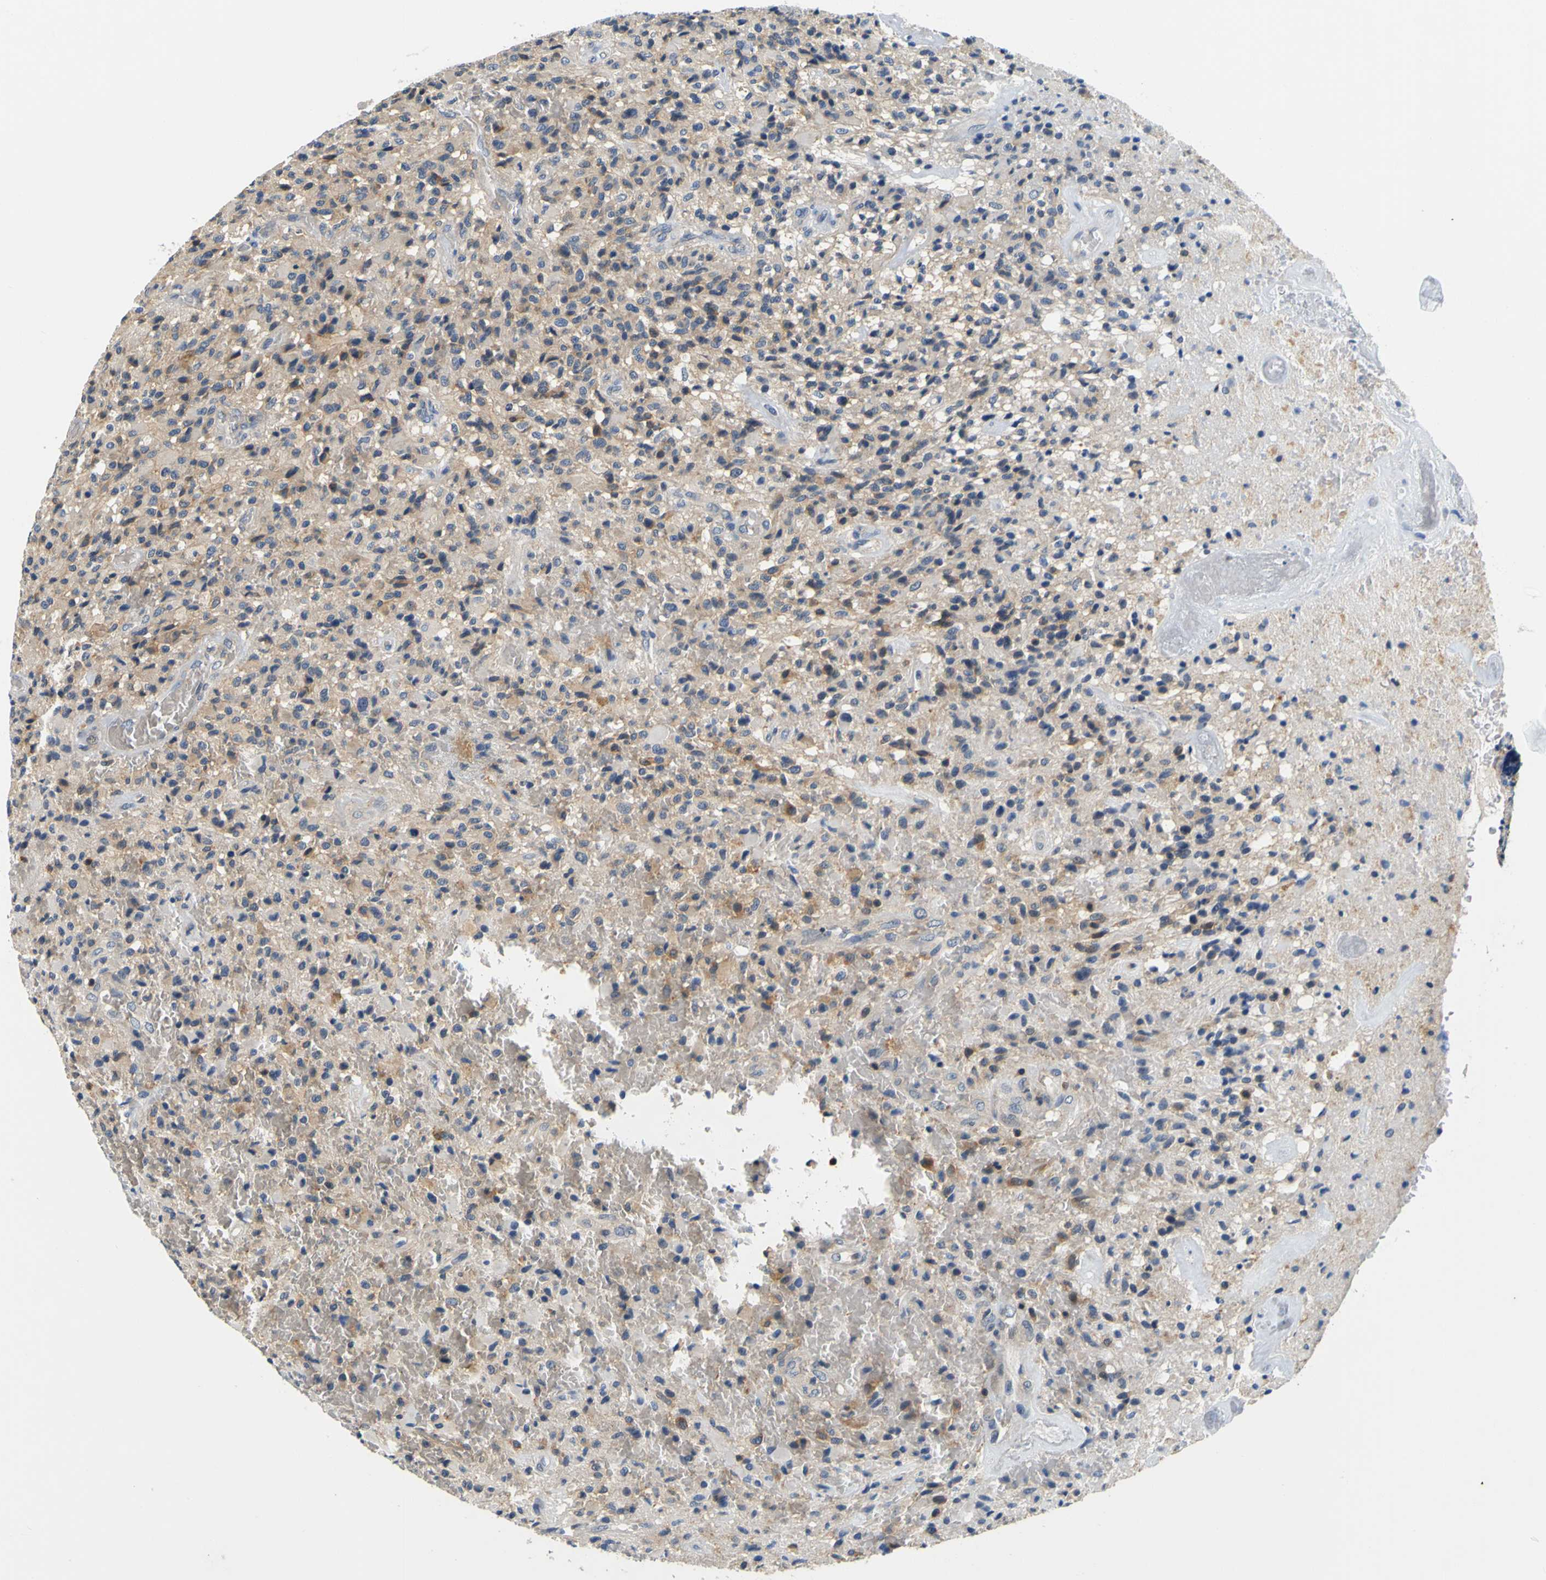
{"staining": {"intensity": "weak", "quantity": ">75%", "location": "cytoplasmic/membranous"}, "tissue": "glioma", "cell_type": "Tumor cells", "image_type": "cancer", "snomed": [{"axis": "morphology", "description": "Glioma, malignant, High grade"}, {"axis": "topography", "description": "Brain"}], "caption": "A histopathology image of malignant high-grade glioma stained for a protein exhibits weak cytoplasmic/membranous brown staining in tumor cells.", "gene": "TNIK", "patient": {"sex": "male", "age": 71}}